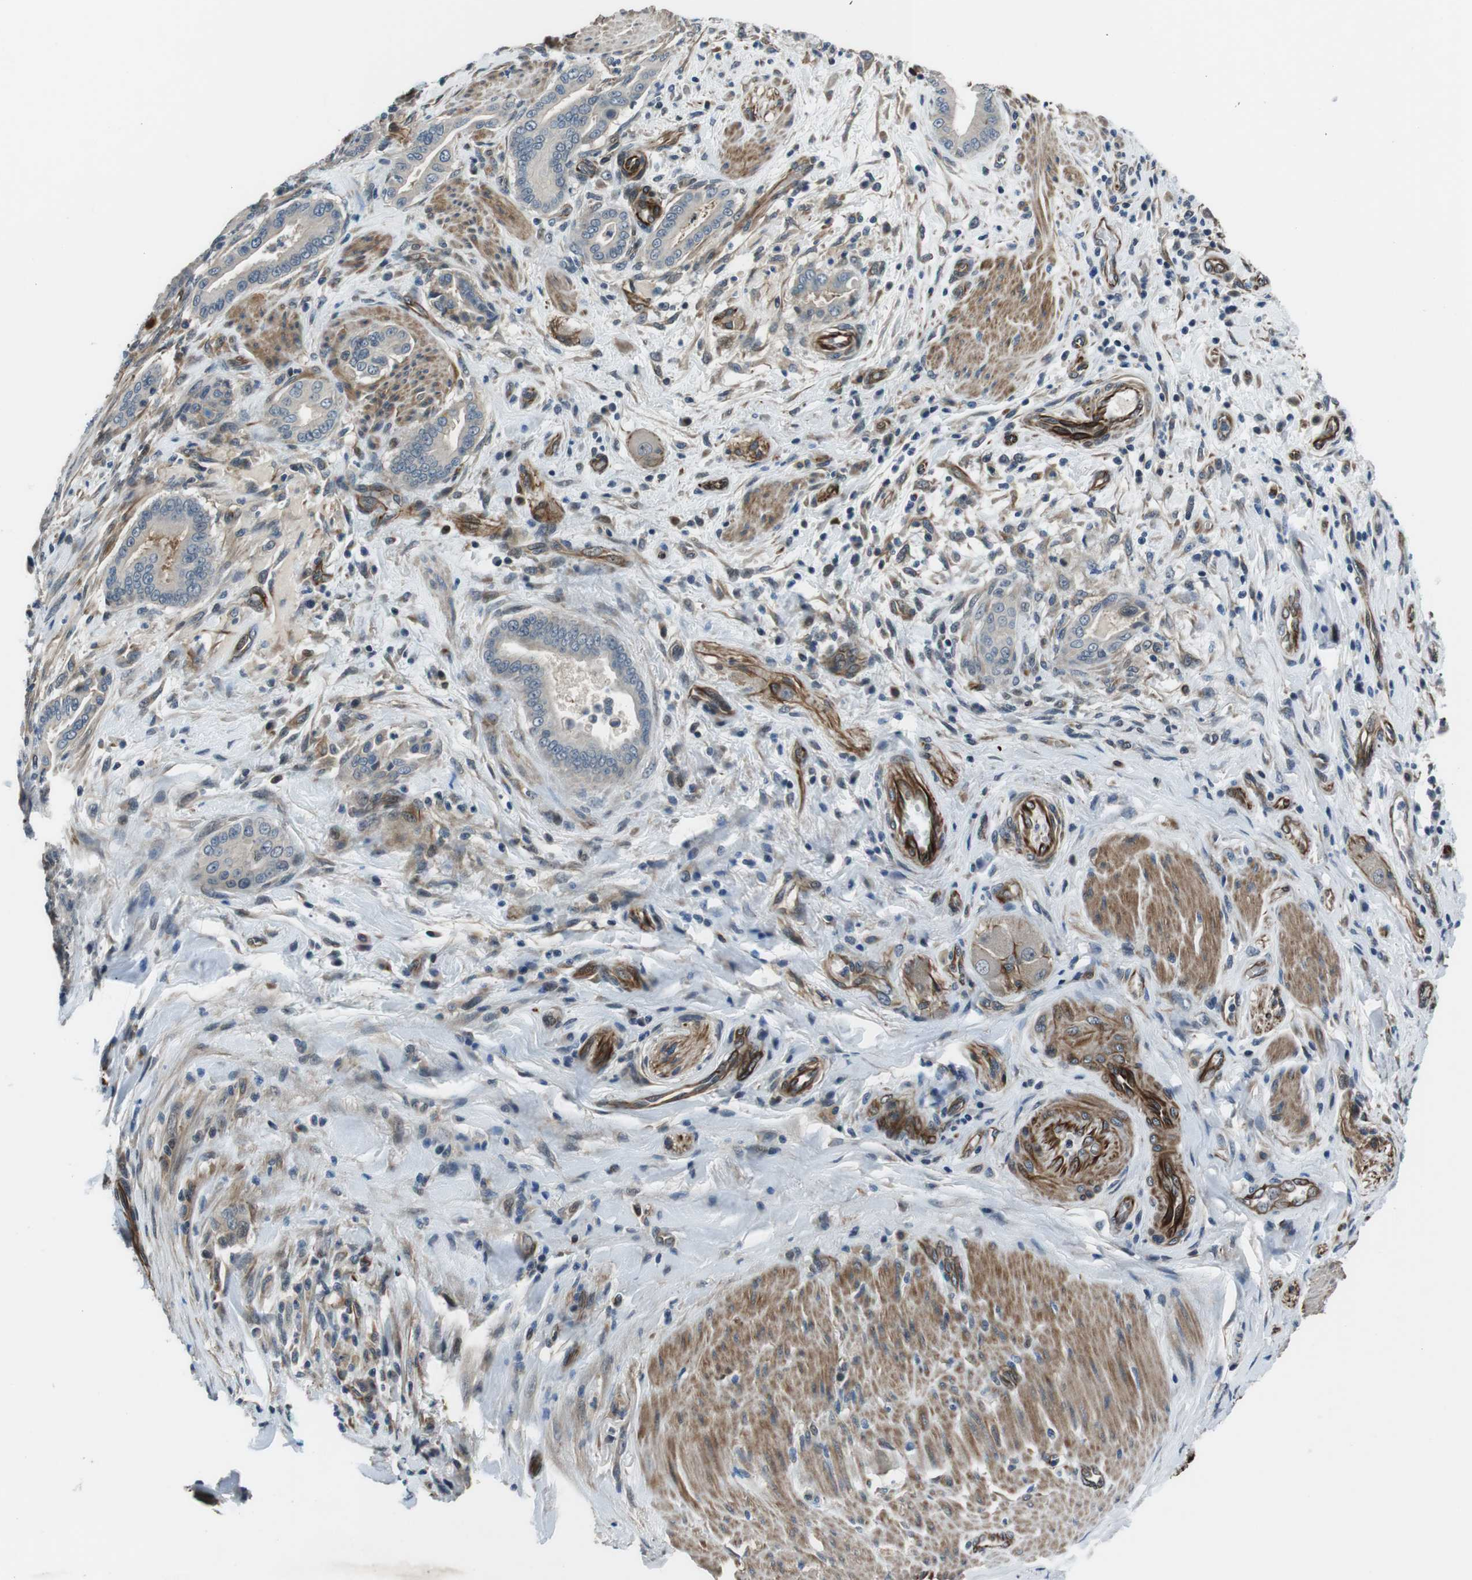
{"staining": {"intensity": "negative", "quantity": "none", "location": "none"}, "tissue": "pancreatic cancer", "cell_type": "Tumor cells", "image_type": "cancer", "snomed": [{"axis": "morphology", "description": "Normal tissue, NOS"}, {"axis": "morphology", "description": "Adenocarcinoma, NOS"}, {"axis": "topography", "description": "Pancreas"}], "caption": "The immunohistochemistry micrograph has no significant positivity in tumor cells of pancreatic adenocarcinoma tissue.", "gene": "LRRC49", "patient": {"sex": "male", "age": 63}}